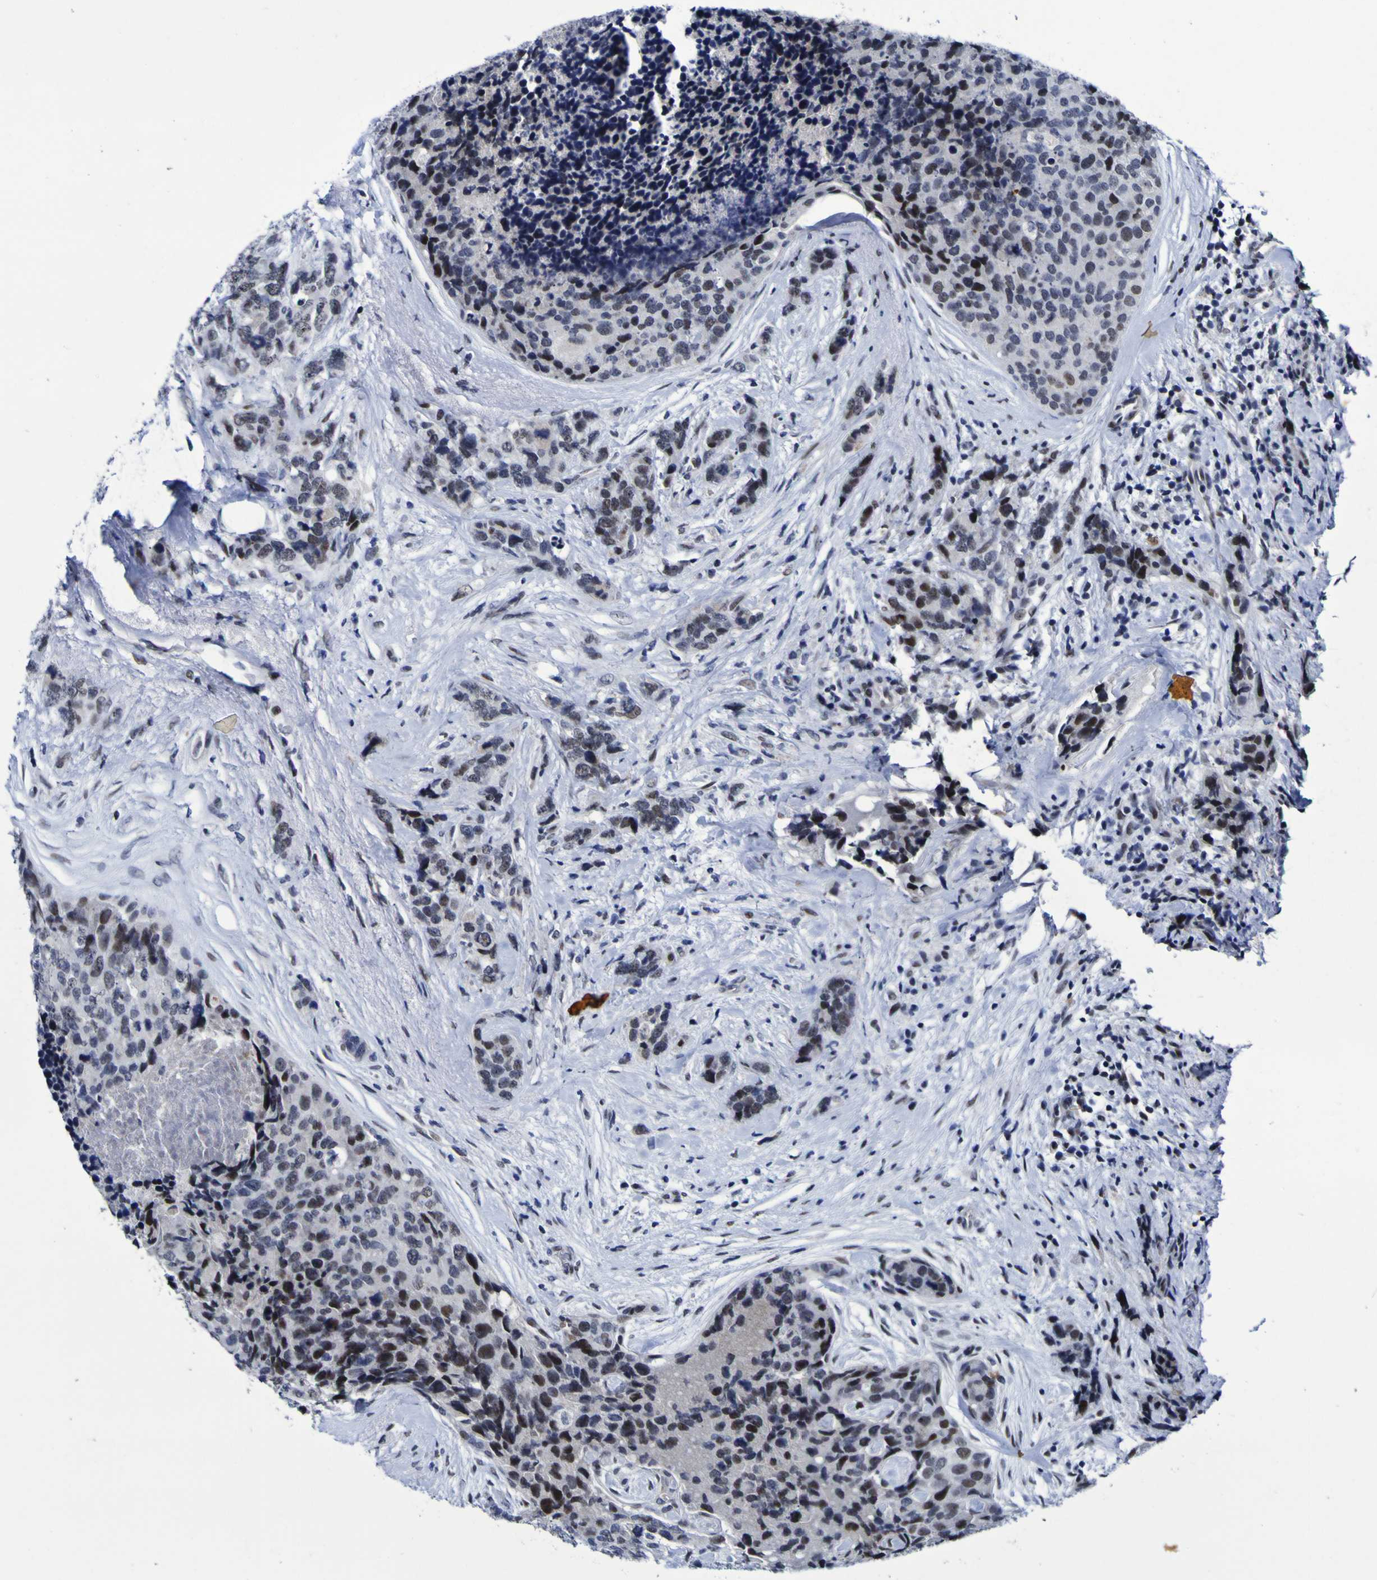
{"staining": {"intensity": "moderate", "quantity": "<25%", "location": "nuclear"}, "tissue": "breast cancer", "cell_type": "Tumor cells", "image_type": "cancer", "snomed": [{"axis": "morphology", "description": "Lobular carcinoma"}, {"axis": "topography", "description": "Breast"}], "caption": "The immunohistochemical stain shows moderate nuclear positivity in tumor cells of lobular carcinoma (breast) tissue.", "gene": "MBD3", "patient": {"sex": "female", "age": 59}}